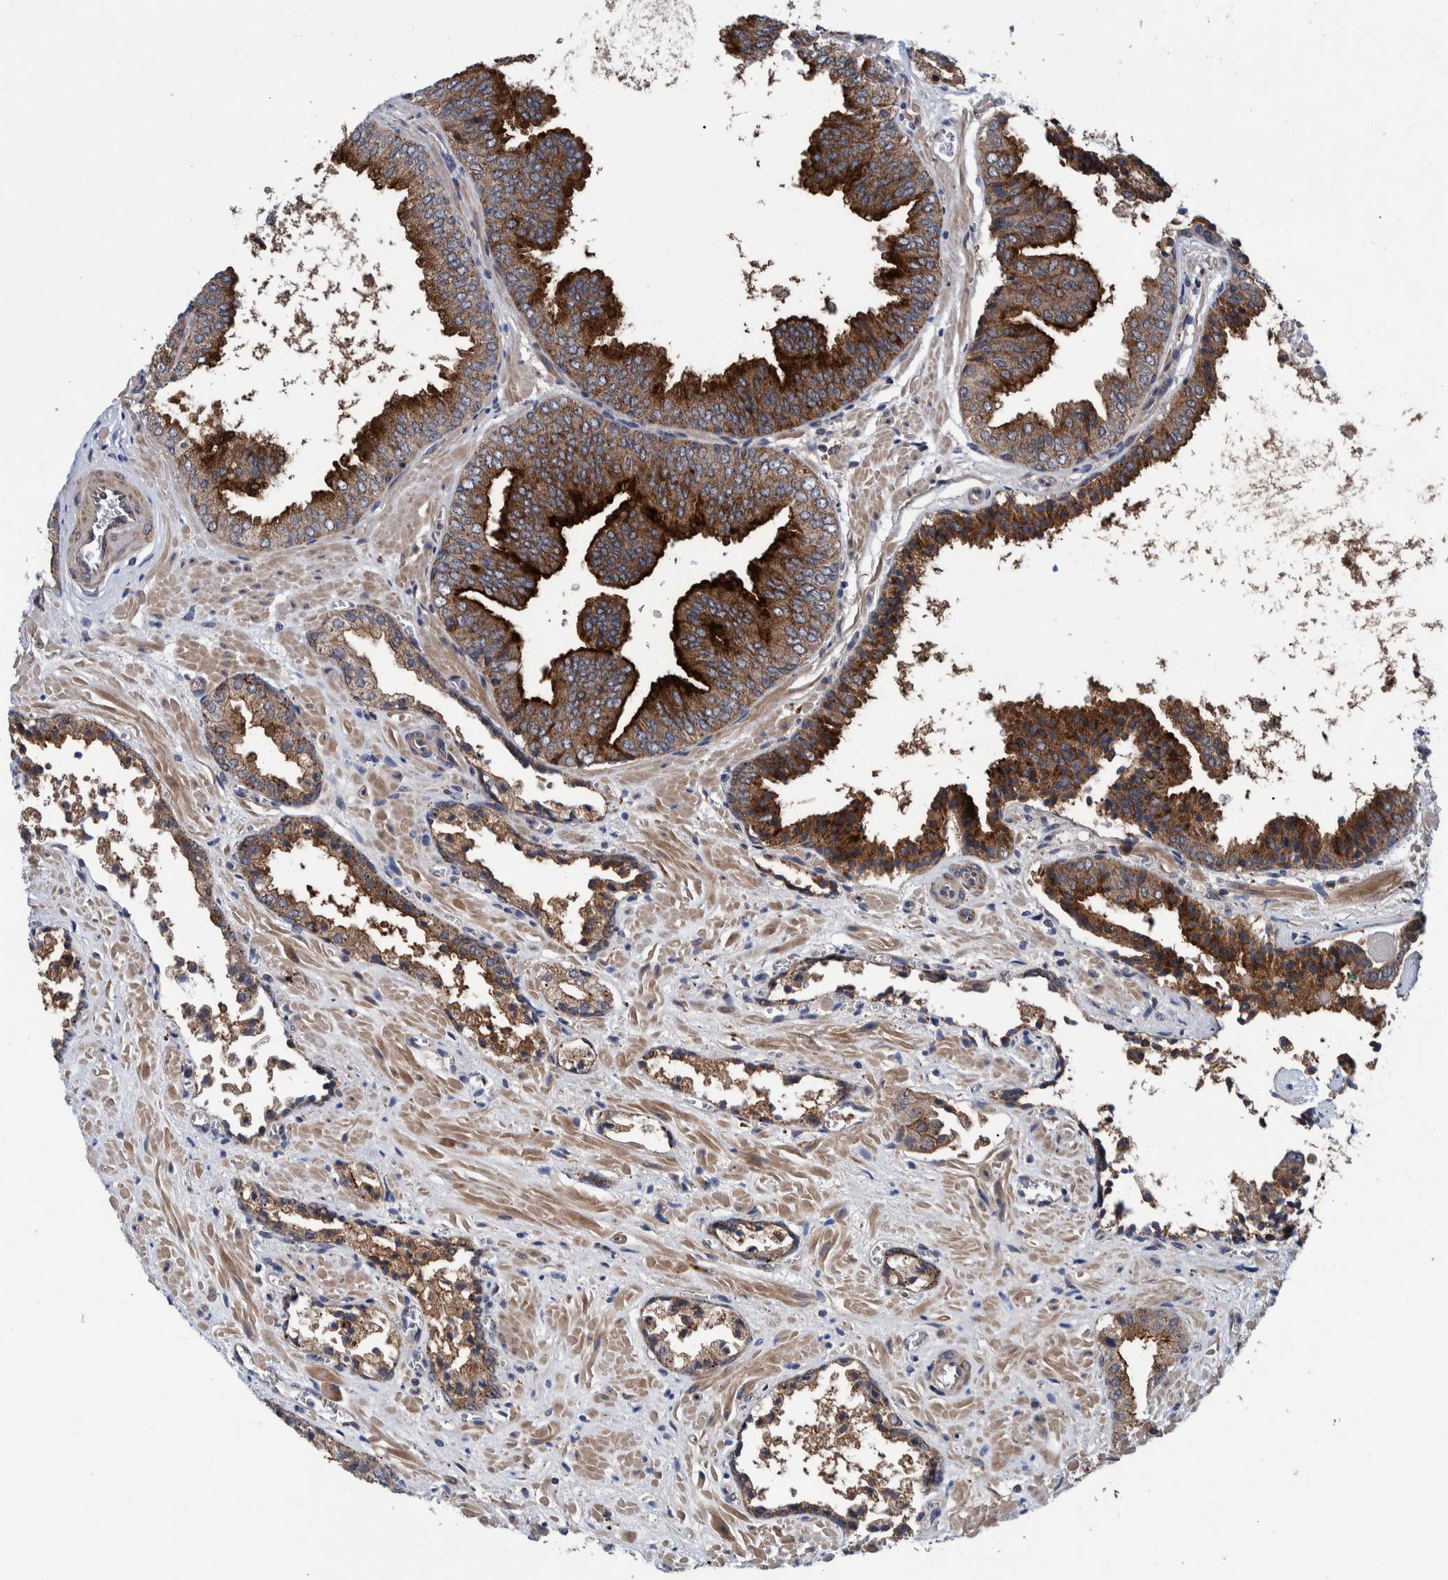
{"staining": {"intensity": "strong", "quantity": ">75%", "location": "cytoplasmic/membranous"}, "tissue": "prostate cancer", "cell_type": "Tumor cells", "image_type": "cancer", "snomed": [{"axis": "morphology", "description": "Adenocarcinoma, Low grade"}, {"axis": "topography", "description": "Prostate"}], "caption": "Protein staining of low-grade adenocarcinoma (prostate) tissue exhibits strong cytoplasmic/membranous expression in about >75% of tumor cells.", "gene": "ITIH3", "patient": {"sex": "male", "age": 71}}